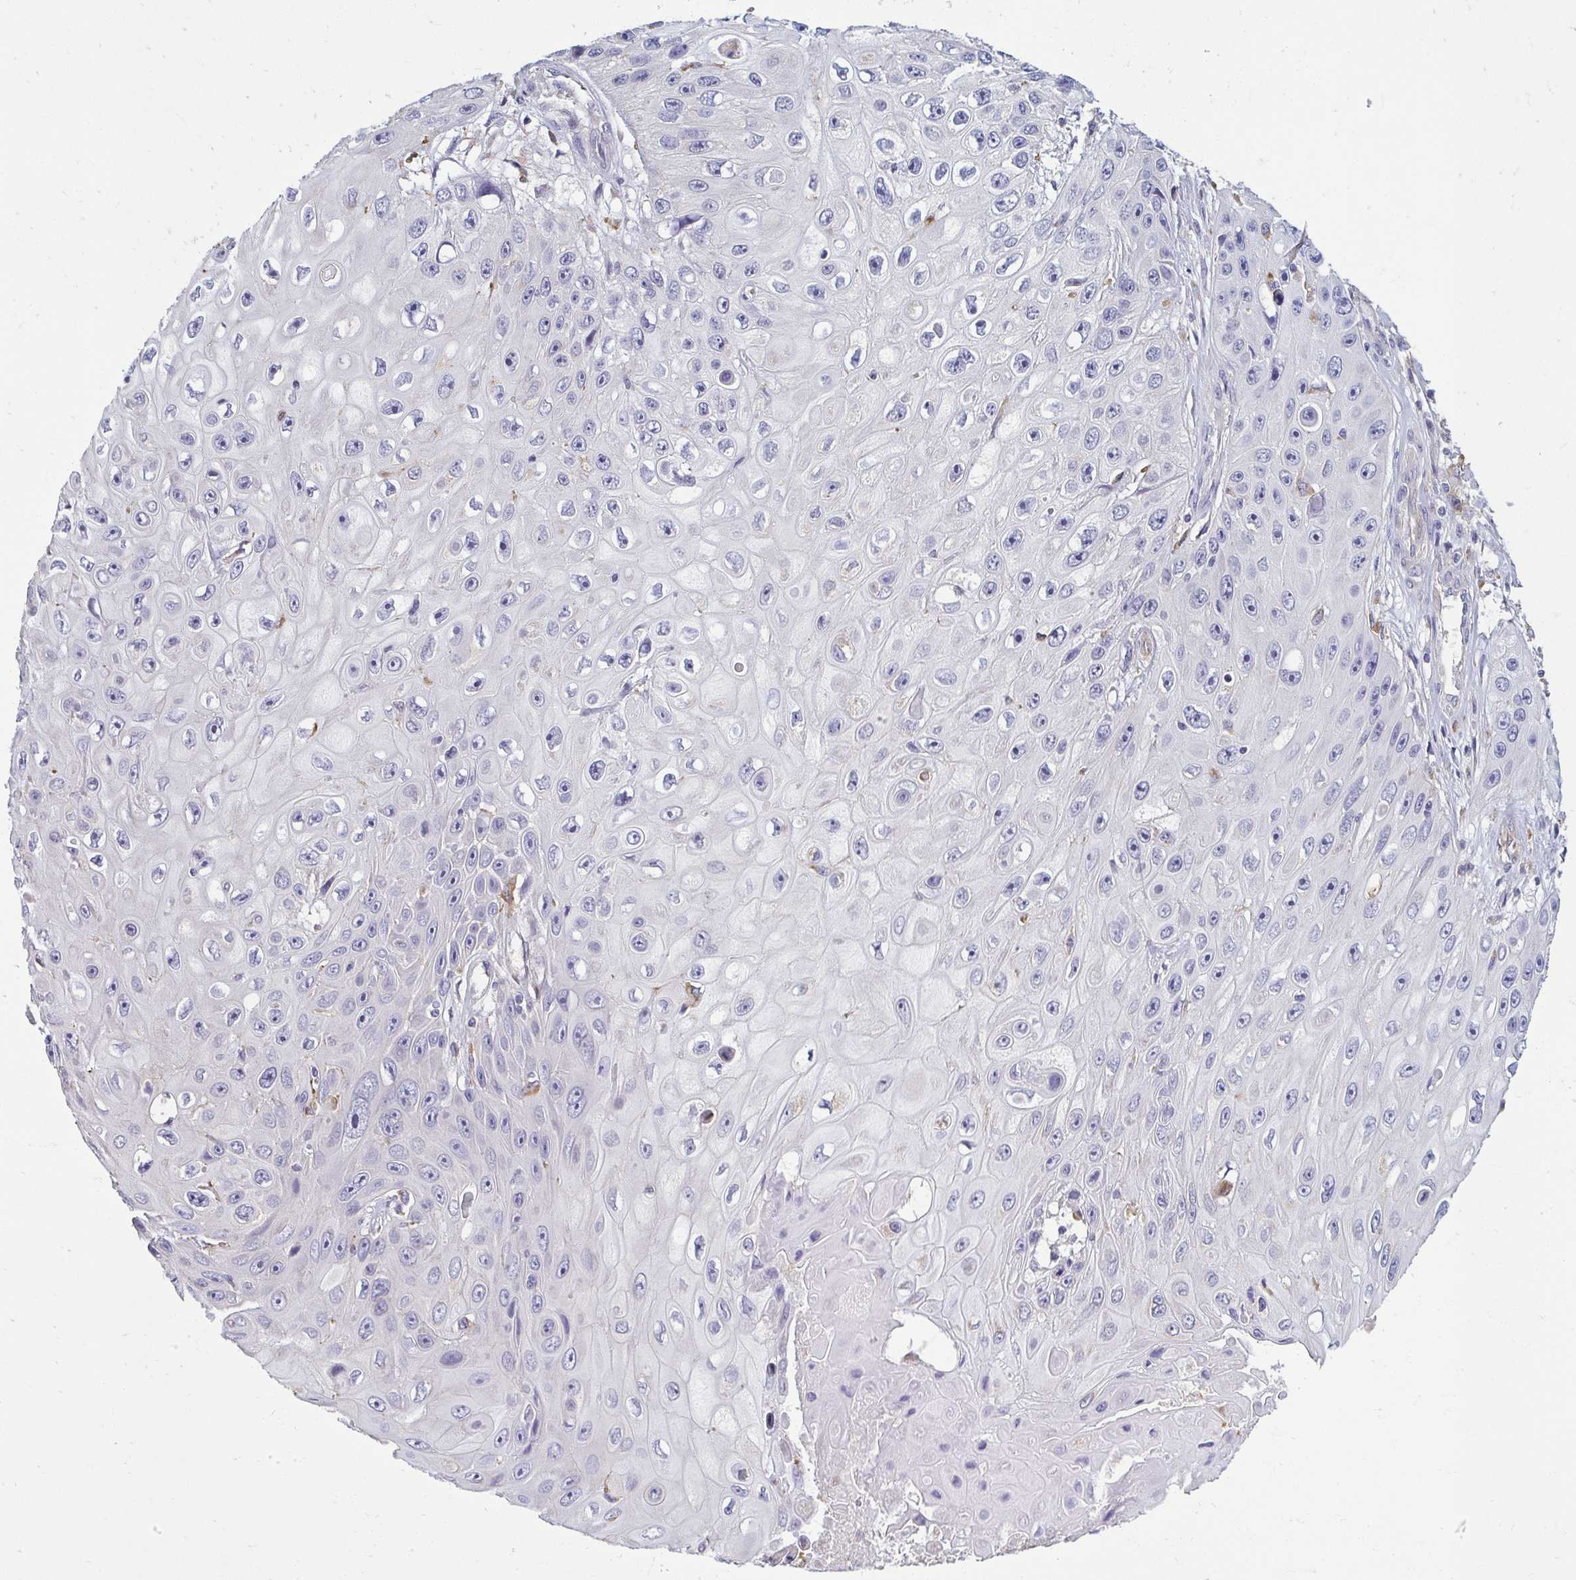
{"staining": {"intensity": "negative", "quantity": "none", "location": "none"}, "tissue": "skin cancer", "cell_type": "Tumor cells", "image_type": "cancer", "snomed": [{"axis": "morphology", "description": "Squamous cell carcinoma, NOS"}, {"axis": "topography", "description": "Skin"}], "caption": "Immunohistochemistry (IHC) photomicrograph of neoplastic tissue: human squamous cell carcinoma (skin) stained with DAB displays no significant protein staining in tumor cells. (DAB (3,3'-diaminobenzidine) immunohistochemistry (IHC), high magnification).", "gene": "PDE2A", "patient": {"sex": "male", "age": 82}}